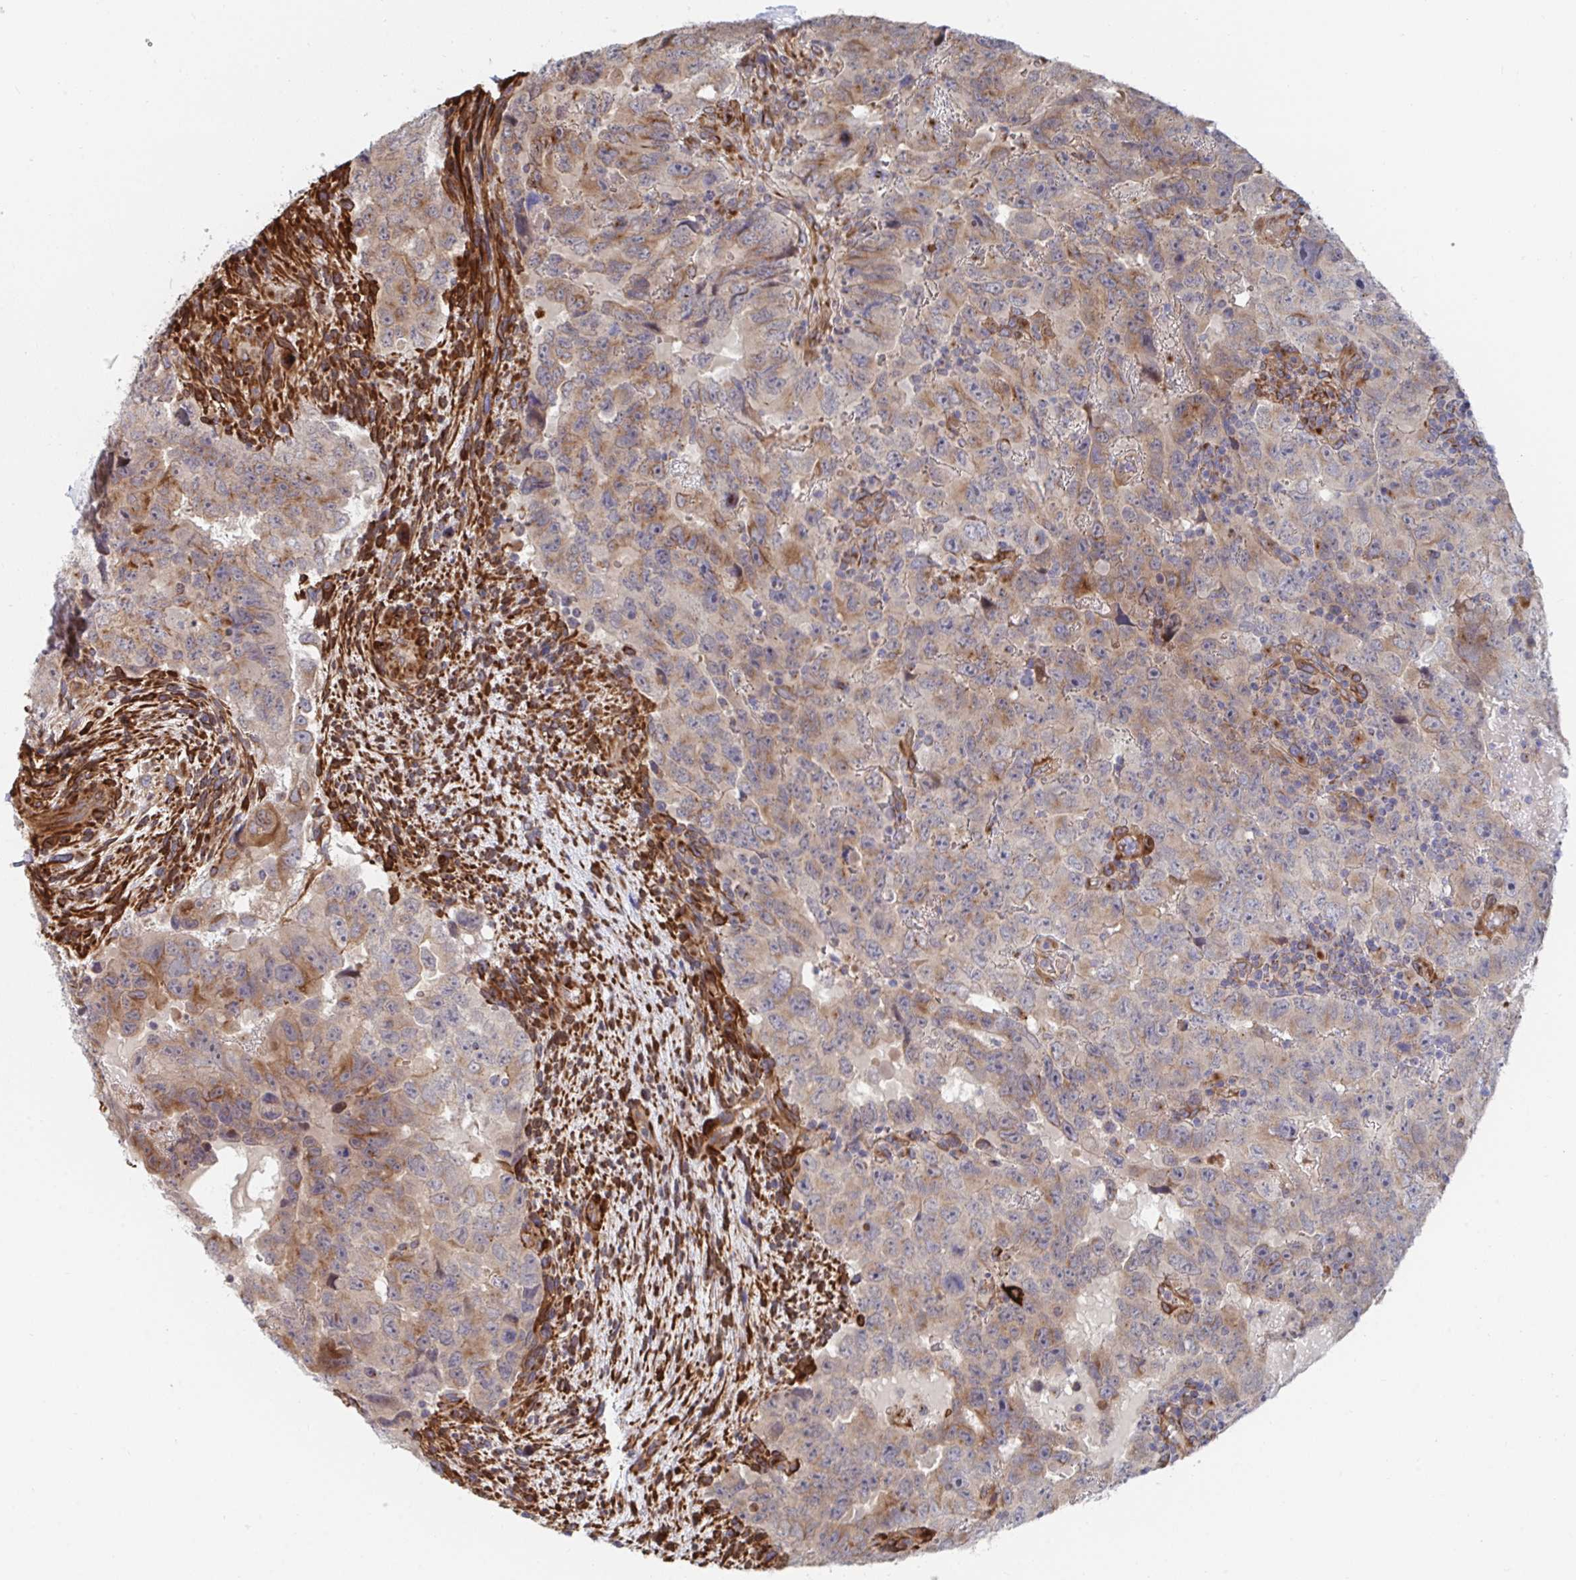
{"staining": {"intensity": "moderate", "quantity": "<25%", "location": "cytoplasmic/membranous"}, "tissue": "testis cancer", "cell_type": "Tumor cells", "image_type": "cancer", "snomed": [{"axis": "morphology", "description": "Carcinoma, Embryonal, NOS"}, {"axis": "topography", "description": "Testis"}], "caption": "Immunohistochemical staining of testis cancer (embryonal carcinoma) exhibits low levels of moderate cytoplasmic/membranous protein positivity in about <25% of tumor cells. Nuclei are stained in blue.", "gene": "FJX1", "patient": {"sex": "male", "age": 24}}